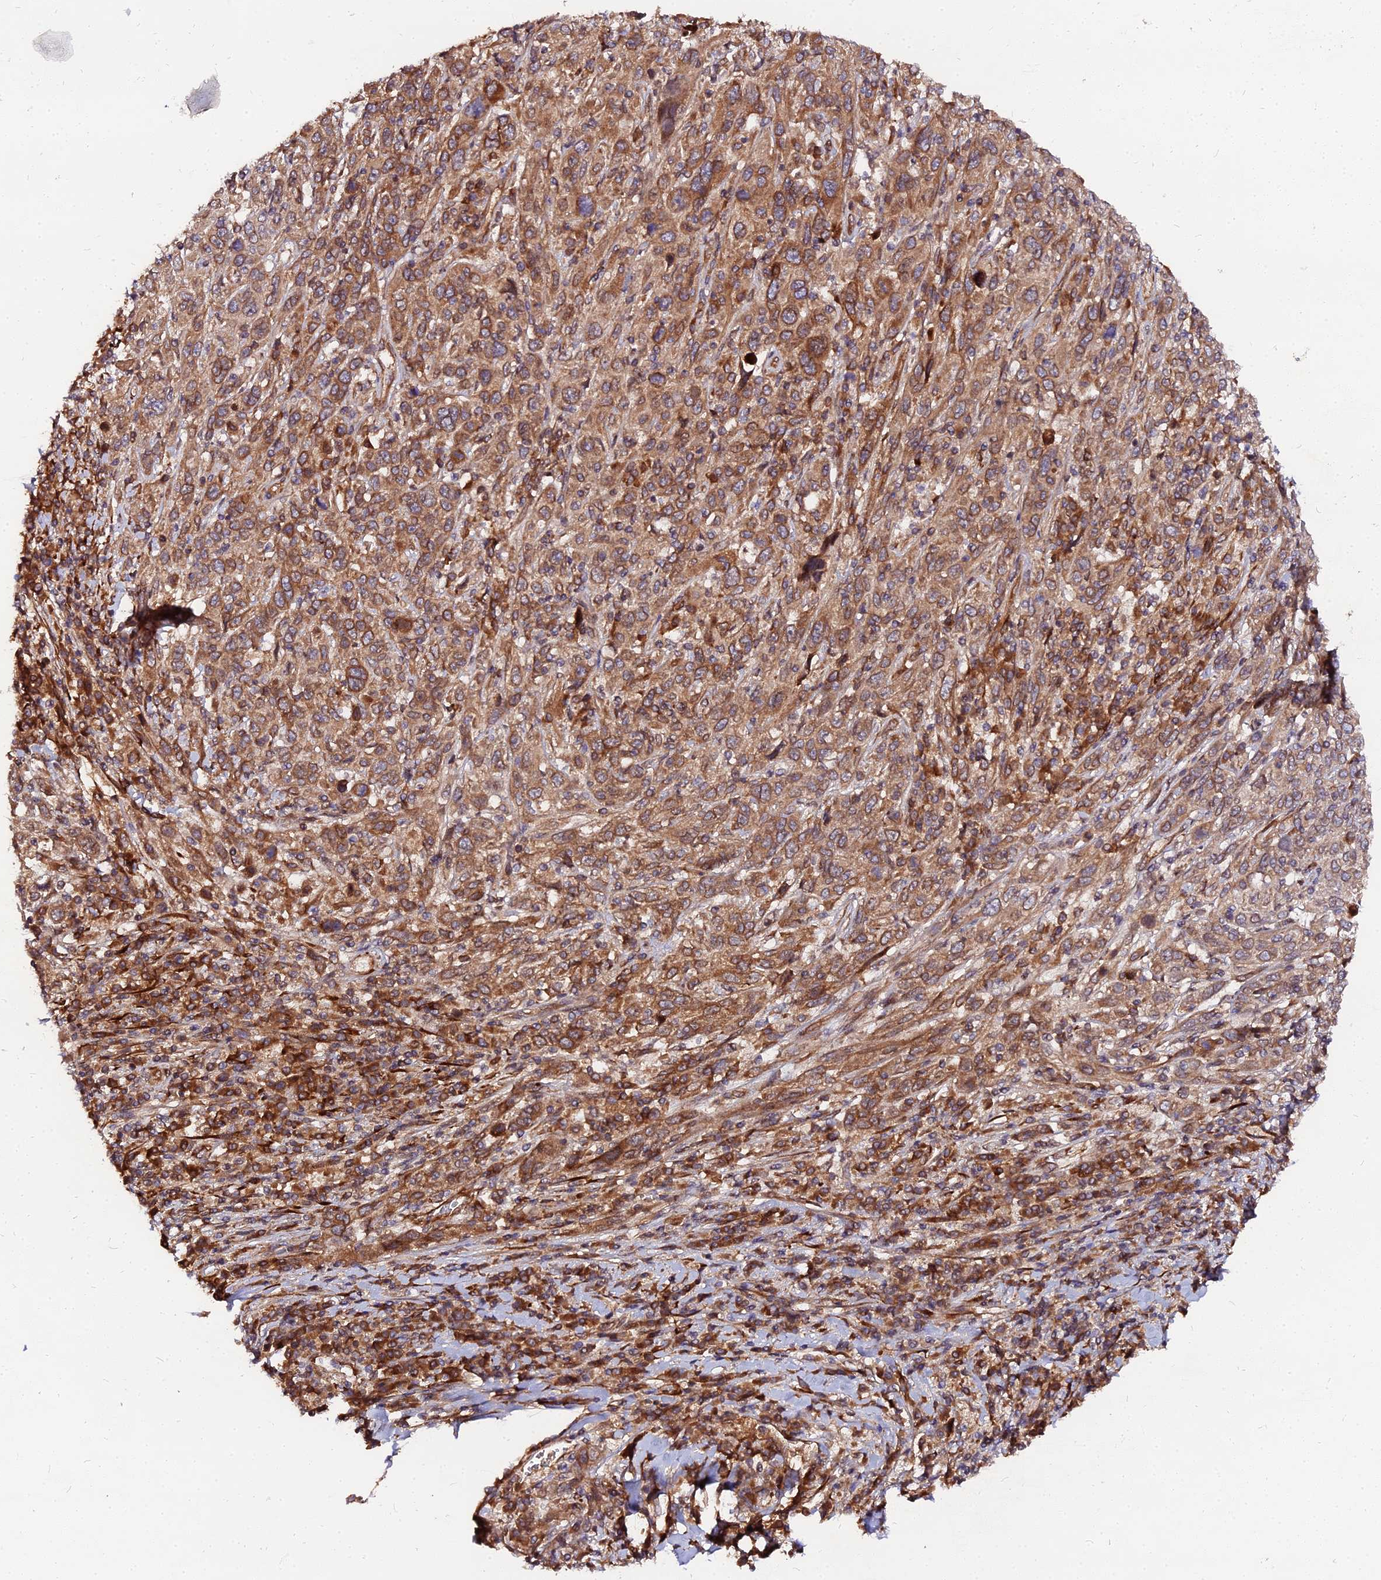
{"staining": {"intensity": "moderate", "quantity": ">75%", "location": "cytoplasmic/membranous"}, "tissue": "cervical cancer", "cell_type": "Tumor cells", "image_type": "cancer", "snomed": [{"axis": "morphology", "description": "Squamous cell carcinoma, NOS"}, {"axis": "topography", "description": "Cervix"}], "caption": "Protein expression analysis of squamous cell carcinoma (cervical) exhibits moderate cytoplasmic/membranous expression in approximately >75% of tumor cells. Immunohistochemistry stains the protein of interest in brown and the nuclei are stained blue.", "gene": "PDE4D", "patient": {"sex": "female", "age": 46}}